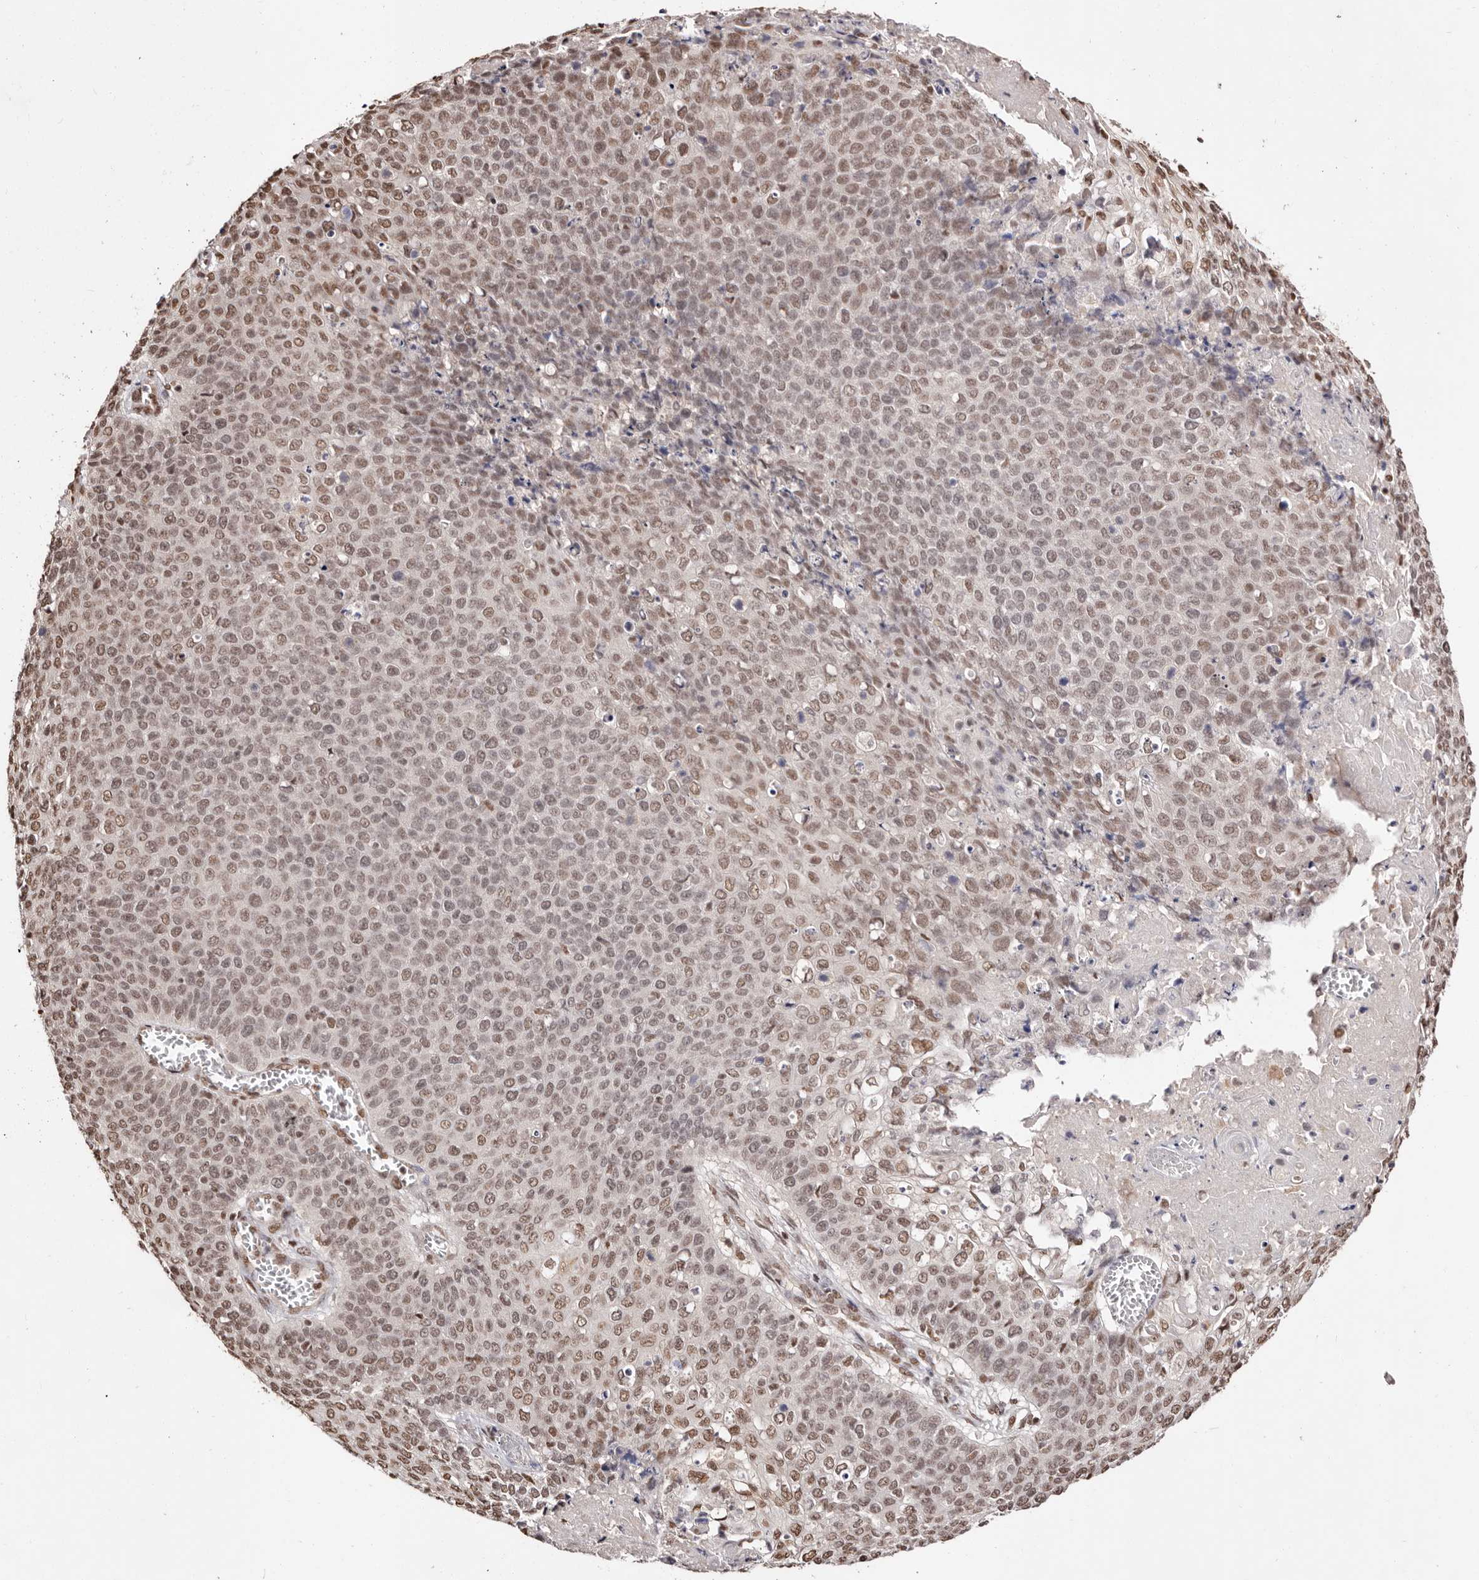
{"staining": {"intensity": "moderate", "quantity": ">75%", "location": "nuclear"}, "tissue": "cervical cancer", "cell_type": "Tumor cells", "image_type": "cancer", "snomed": [{"axis": "morphology", "description": "Squamous cell carcinoma, NOS"}, {"axis": "topography", "description": "Cervix"}], "caption": "Immunohistochemistry of human cervical squamous cell carcinoma shows medium levels of moderate nuclear expression in about >75% of tumor cells. (DAB (3,3'-diaminobenzidine) = brown stain, brightfield microscopy at high magnification).", "gene": "BICRAL", "patient": {"sex": "female", "age": 39}}